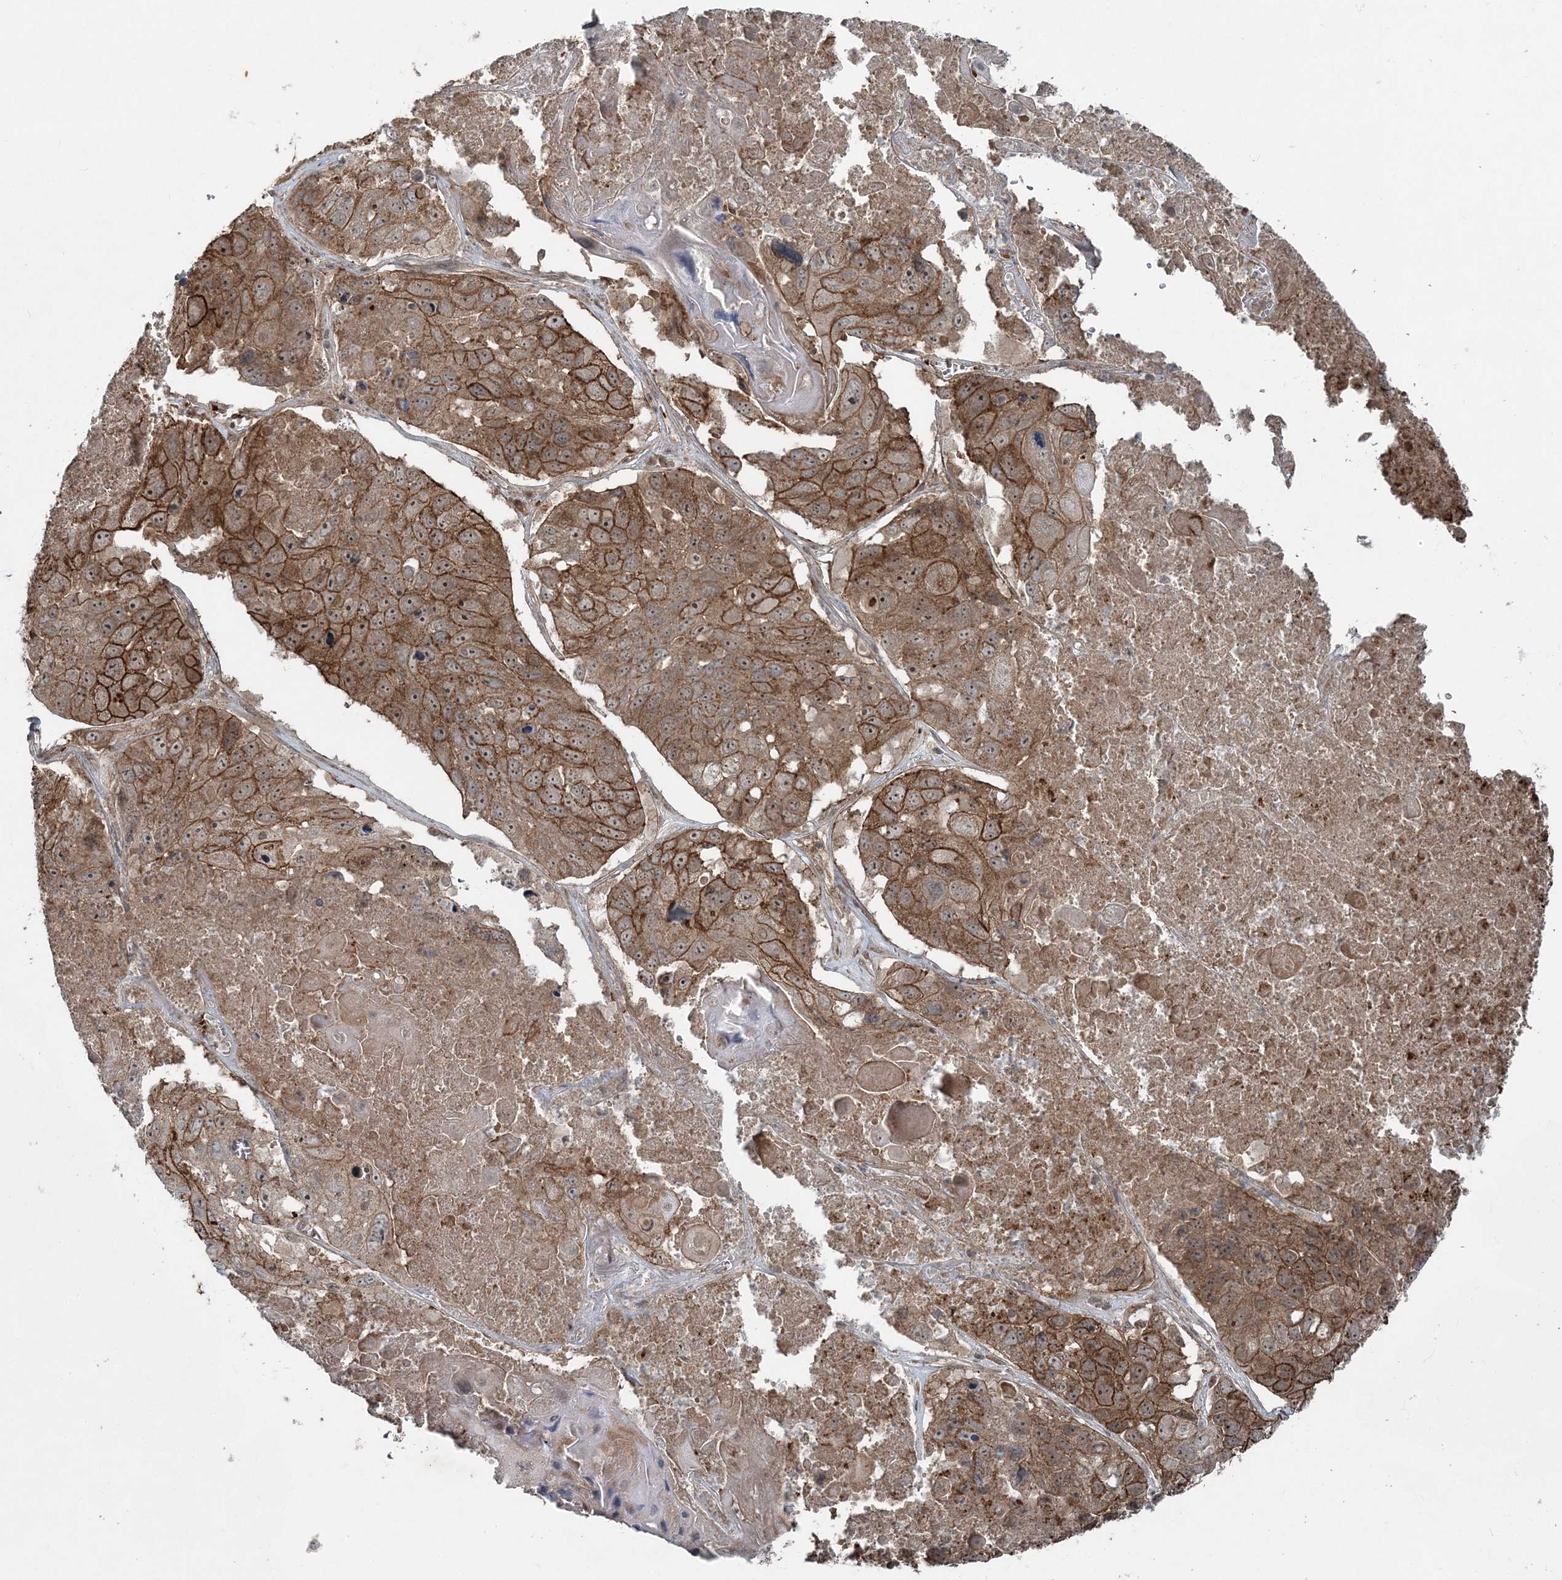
{"staining": {"intensity": "strong", "quantity": ">75%", "location": "cytoplasmic/membranous,nuclear"}, "tissue": "lung cancer", "cell_type": "Tumor cells", "image_type": "cancer", "snomed": [{"axis": "morphology", "description": "Squamous cell carcinoma, NOS"}, {"axis": "topography", "description": "Lung"}], "caption": "Tumor cells reveal high levels of strong cytoplasmic/membranous and nuclear expression in about >75% of cells in human lung cancer (squamous cell carcinoma).", "gene": "FBXL17", "patient": {"sex": "male", "age": 61}}